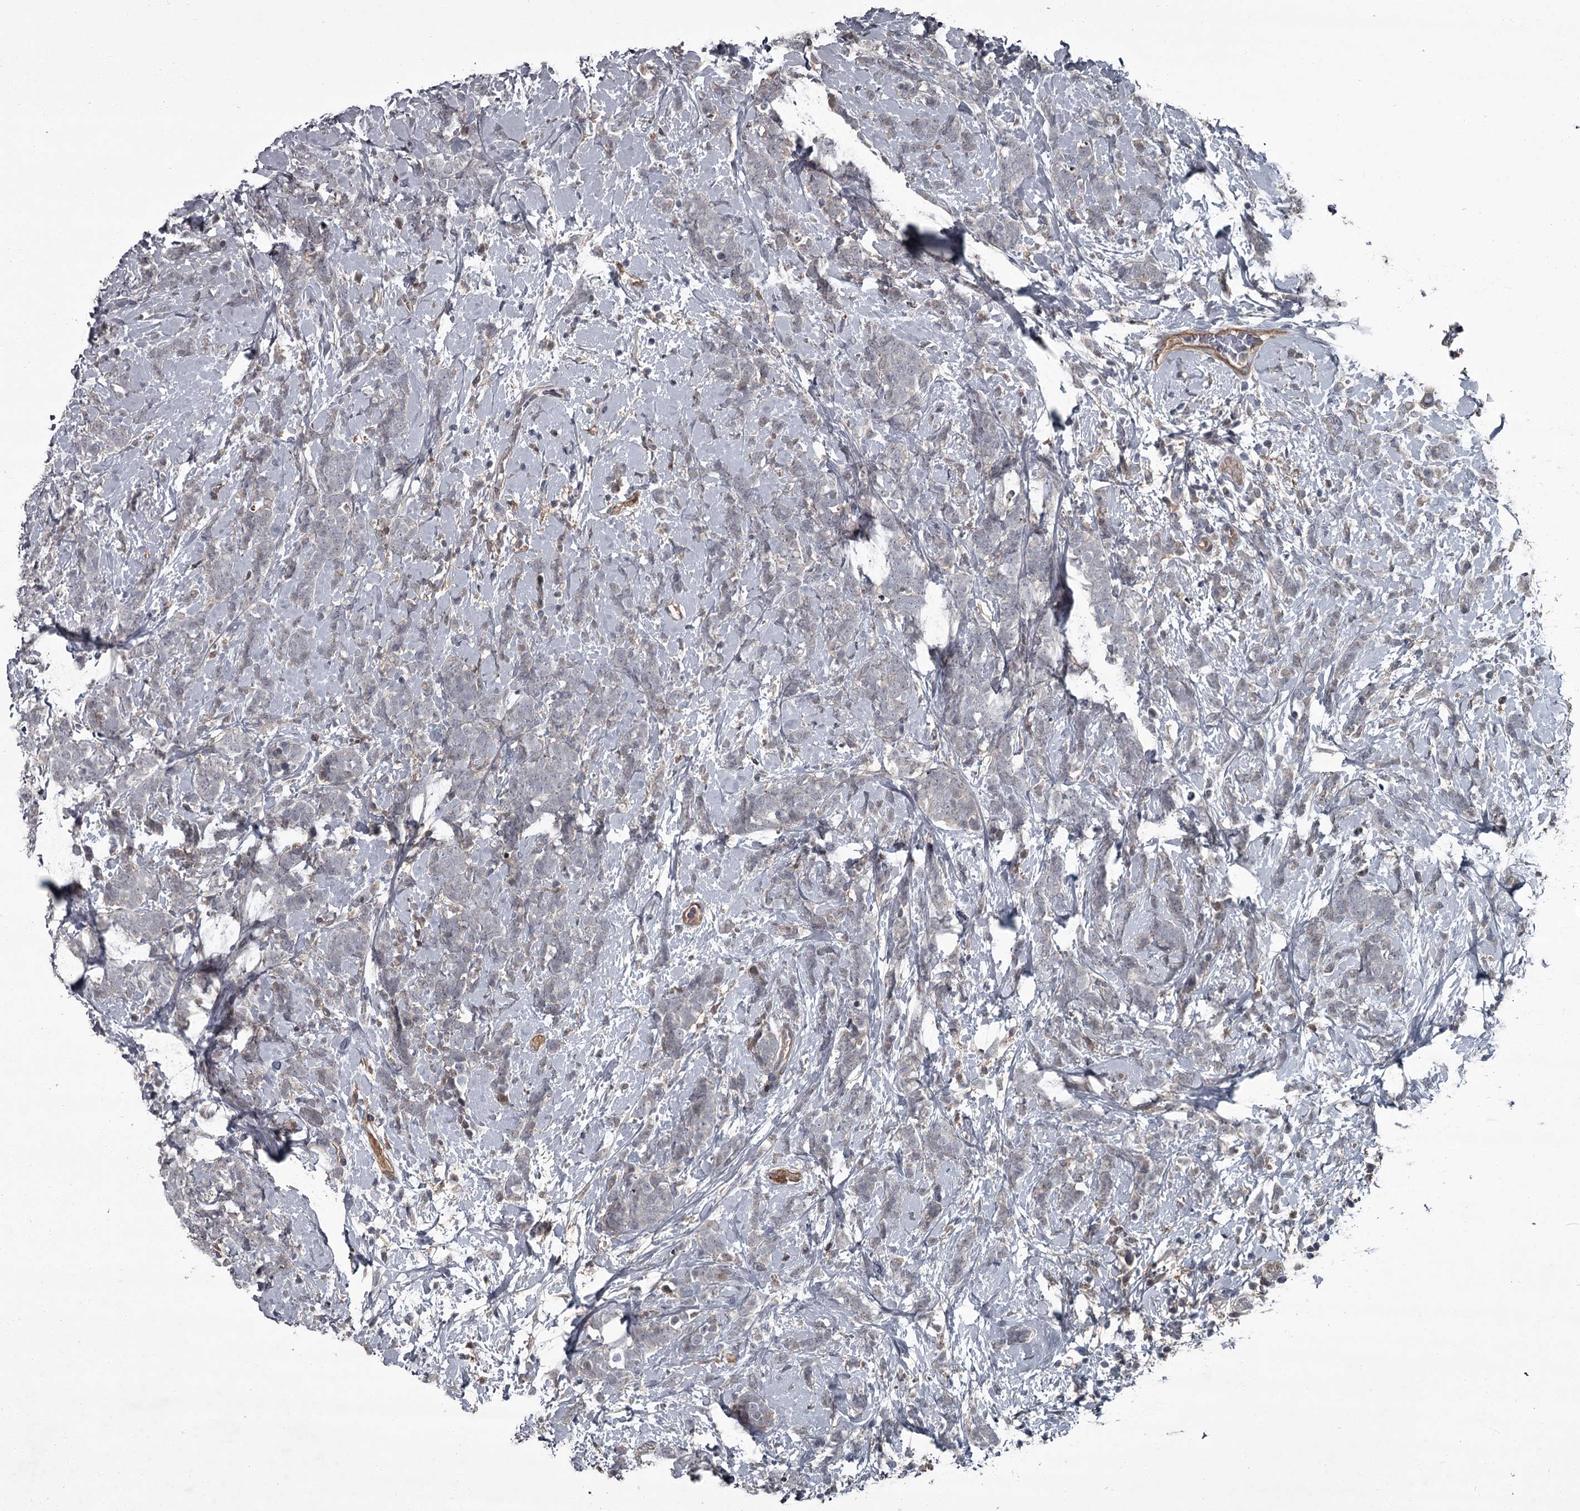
{"staining": {"intensity": "negative", "quantity": "none", "location": "none"}, "tissue": "breast cancer", "cell_type": "Tumor cells", "image_type": "cancer", "snomed": [{"axis": "morphology", "description": "Lobular carcinoma"}, {"axis": "topography", "description": "Breast"}], "caption": "IHC photomicrograph of neoplastic tissue: breast cancer (lobular carcinoma) stained with DAB displays no significant protein staining in tumor cells.", "gene": "FLVCR2", "patient": {"sex": "female", "age": 58}}